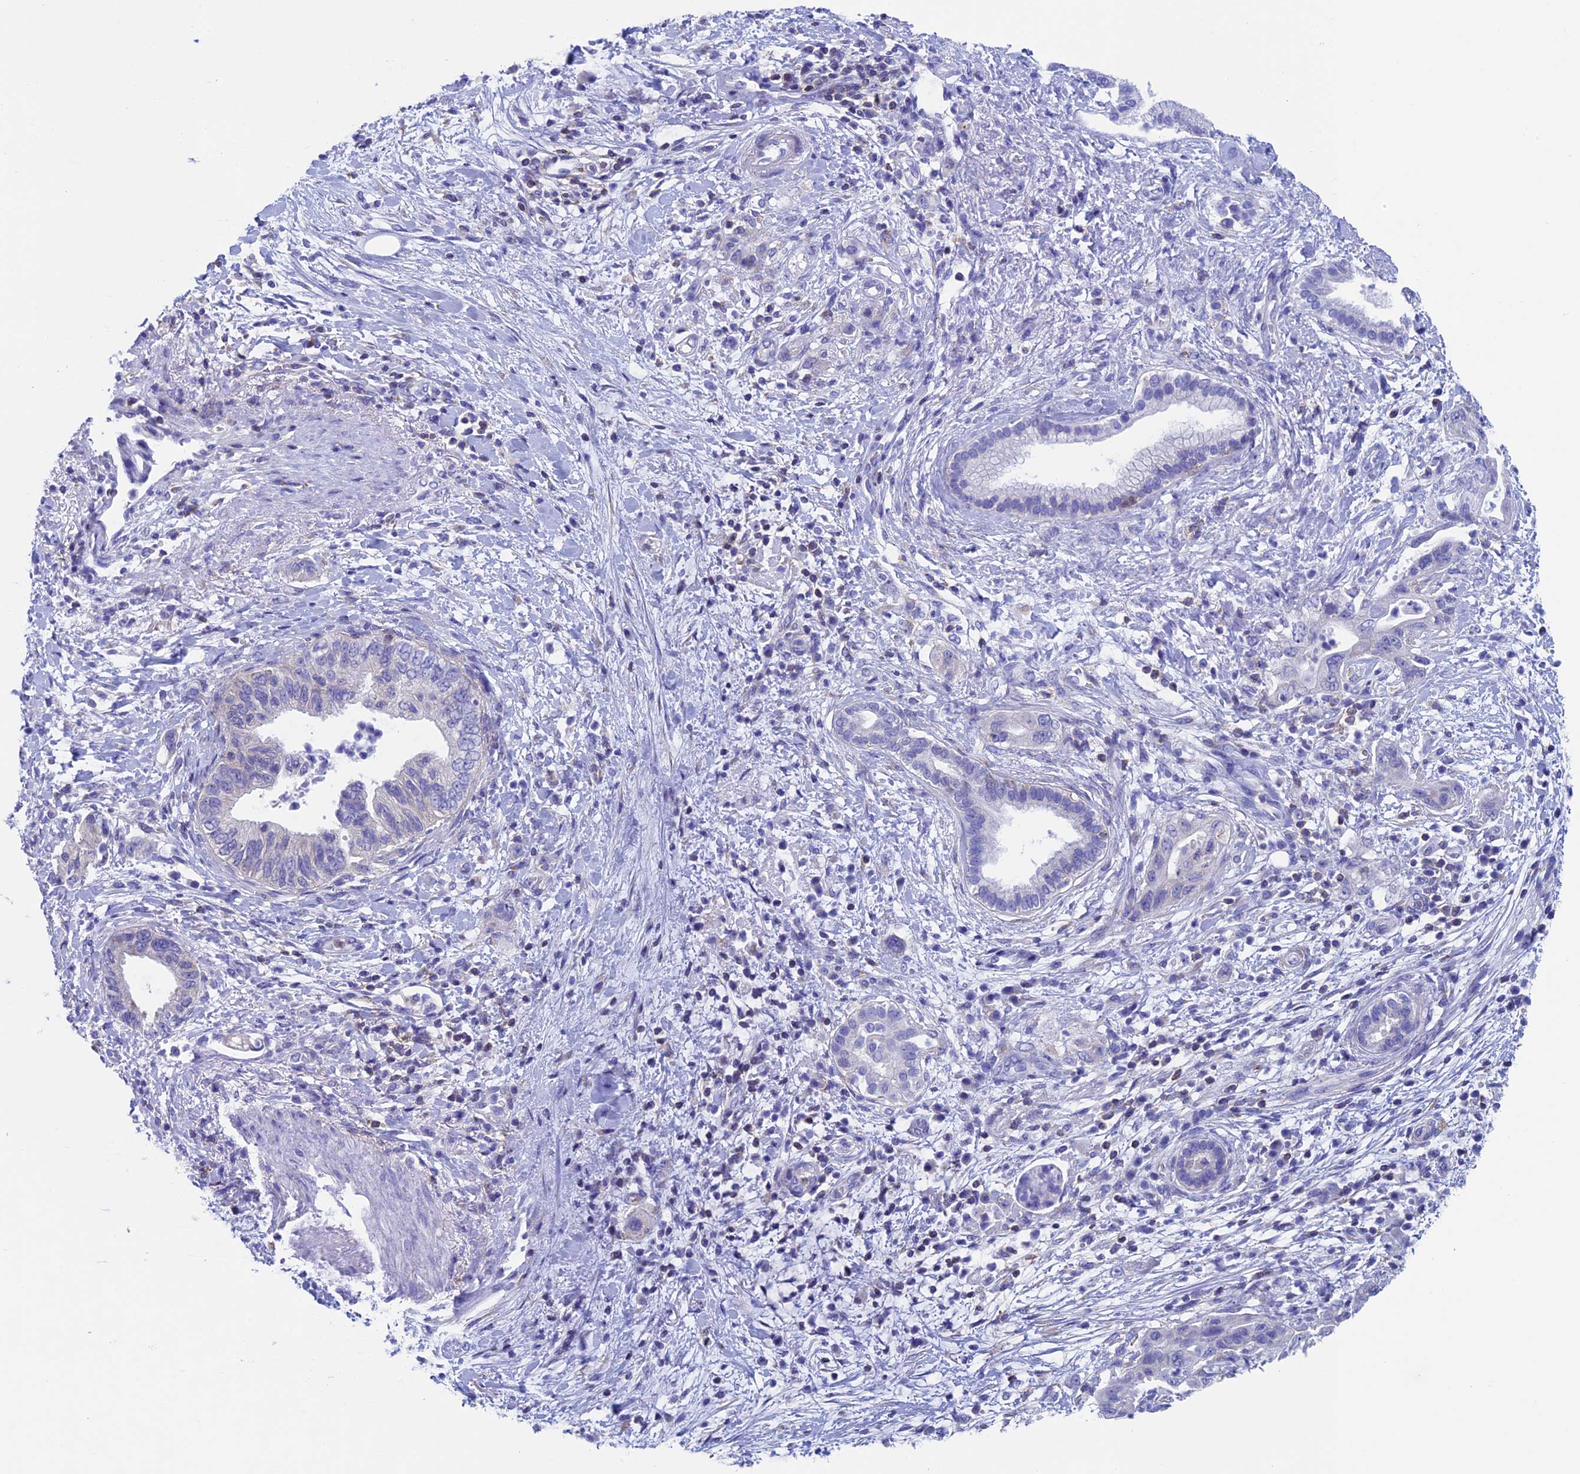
{"staining": {"intensity": "negative", "quantity": "none", "location": "none"}, "tissue": "pancreatic cancer", "cell_type": "Tumor cells", "image_type": "cancer", "snomed": [{"axis": "morphology", "description": "Adenocarcinoma, NOS"}, {"axis": "topography", "description": "Pancreas"}], "caption": "Tumor cells are negative for protein expression in human pancreatic cancer.", "gene": "SEPTIN1", "patient": {"sex": "female", "age": 73}}